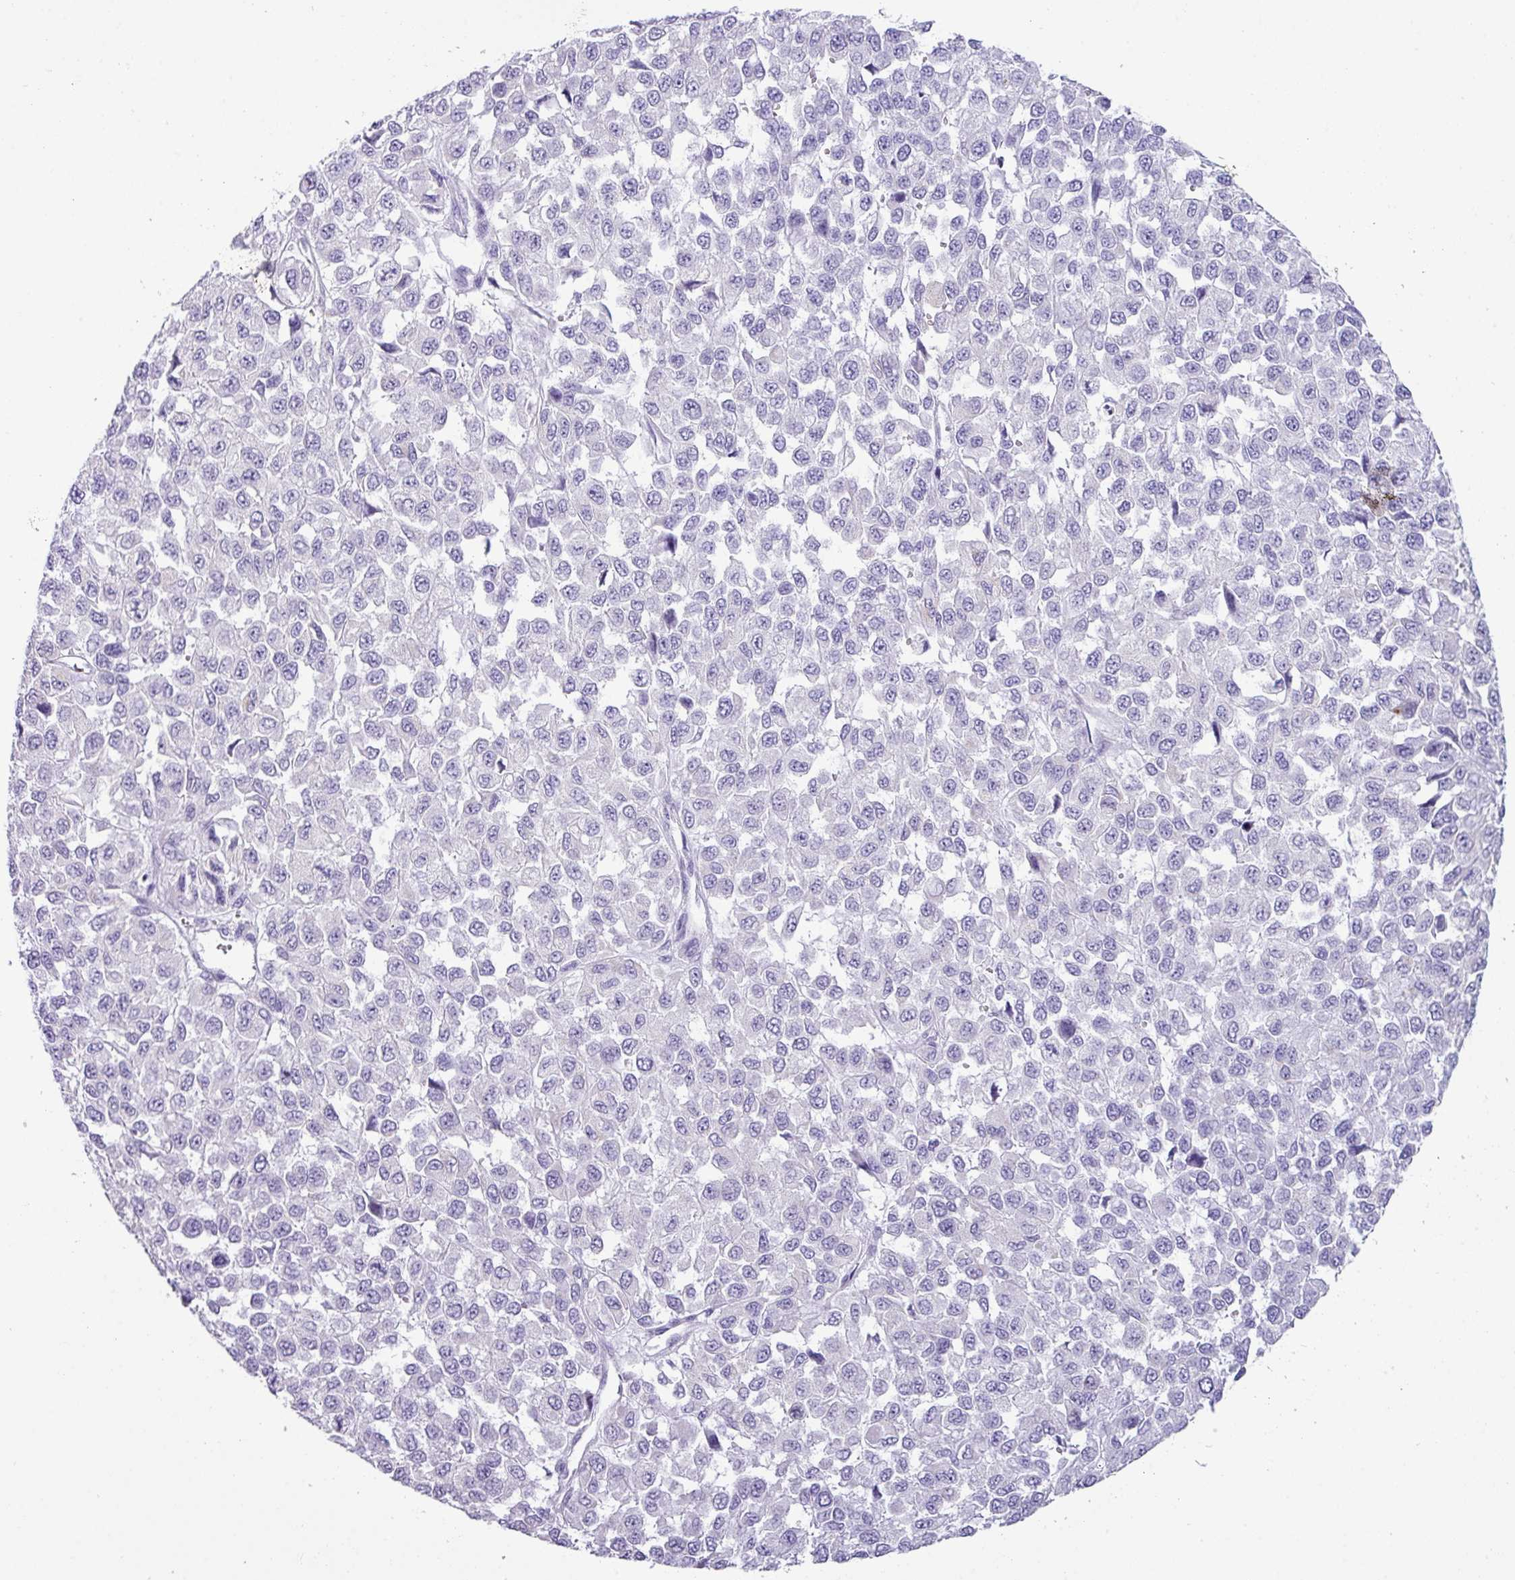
{"staining": {"intensity": "negative", "quantity": "none", "location": "none"}, "tissue": "melanoma", "cell_type": "Tumor cells", "image_type": "cancer", "snomed": [{"axis": "morphology", "description": "Malignant melanoma, NOS"}, {"axis": "topography", "description": "Skin"}], "caption": "Image shows no protein expression in tumor cells of melanoma tissue. (Brightfield microscopy of DAB (3,3'-diaminobenzidine) IHC at high magnification).", "gene": "NCCRP1", "patient": {"sex": "male", "age": 62}}